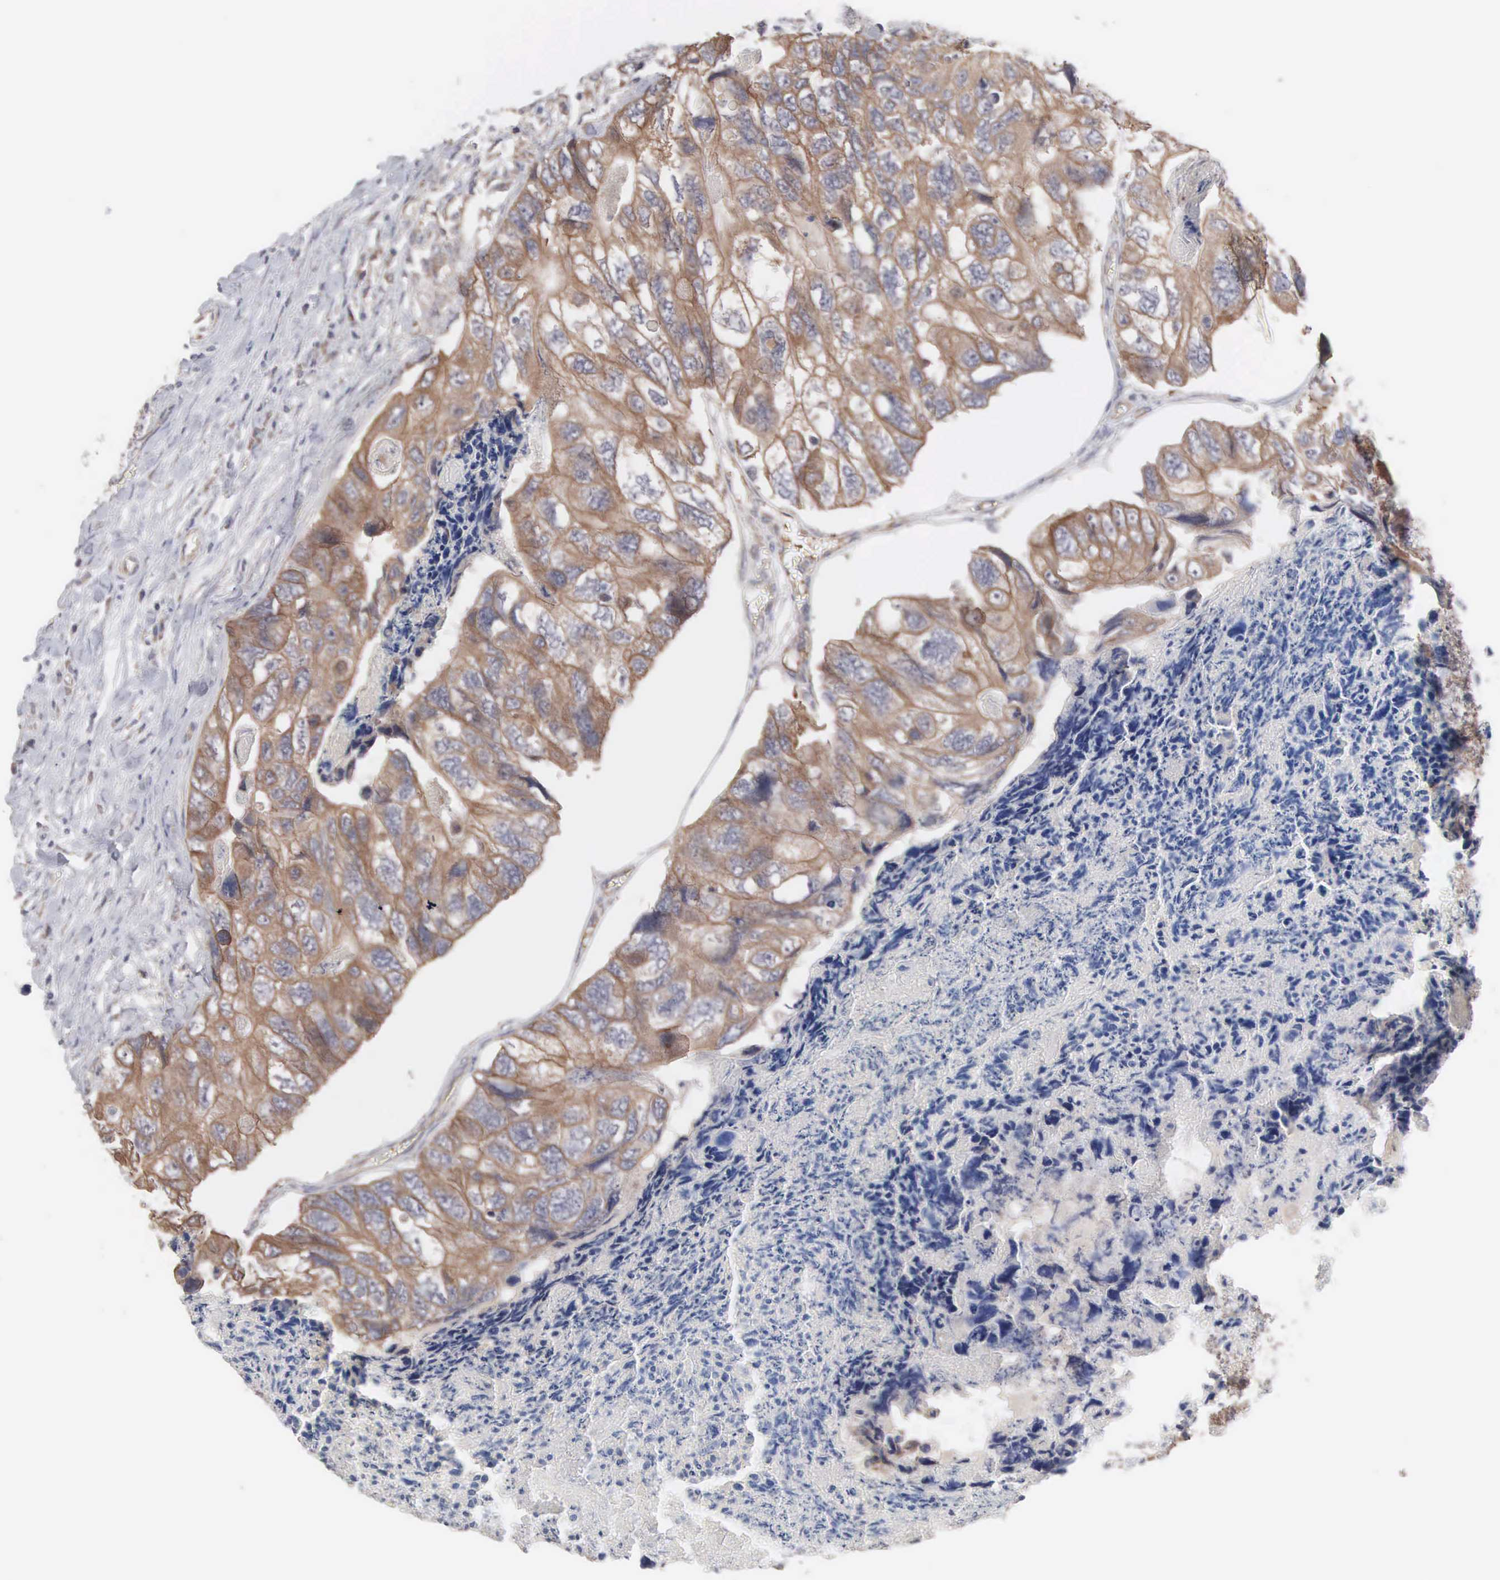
{"staining": {"intensity": "moderate", "quantity": ">75%", "location": "cytoplasmic/membranous"}, "tissue": "colorectal cancer", "cell_type": "Tumor cells", "image_type": "cancer", "snomed": [{"axis": "morphology", "description": "Adenocarcinoma, NOS"}, {"axis": "topography", "description": "Rectum"}], "caption": "High-magnification brightfield microscopy of adenocarcinoma (colorectal) stained with DAB (3,3'-diaminobenzidine) (brown) and counterstained with hematoxylin (blue). tumor cells exhibit moderate cytoplasmic/membranous staining is appreciated in about>75% of cells.", "gene": "INF2", "patient": {"sex": "female", "age": 82}}